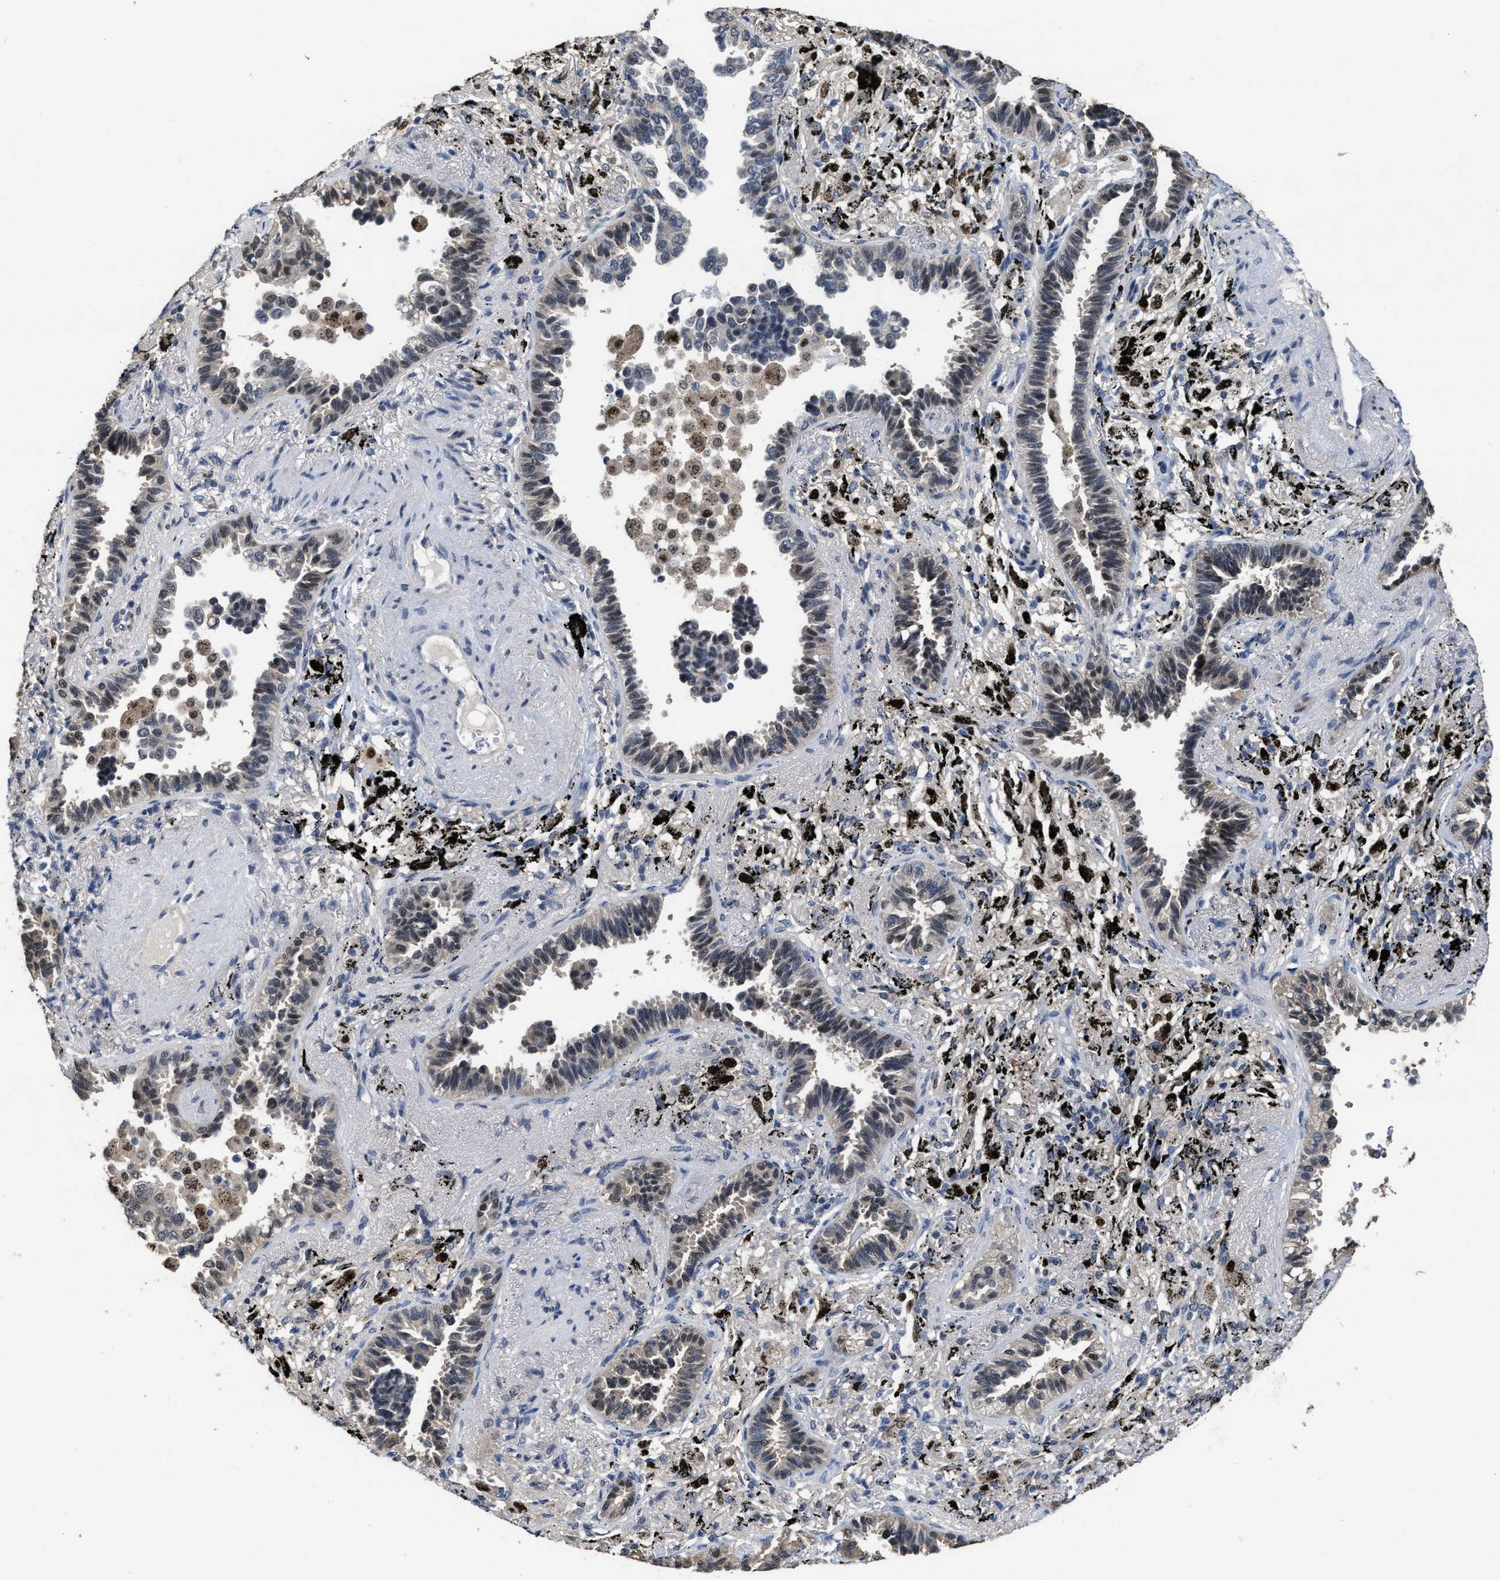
{"staining": {"intensity": "weak", "quantity": "25%-75%", "location": "nuclear"}, "tissue": "lung cancer", "cell_type": "Tumor cells", "image_type": "cancer", "snomed": [{"axis": "morphology", "description": "Adenocarcinoma, NOS"}, {"axis": "topography", "description": "Lung"}], "caption": "Lung adenocarcinoma stained with a protein marker shows weak staining in tumor cells.", "gene": "ZNF20", "patient": {"sex": "male", "age": 59}}